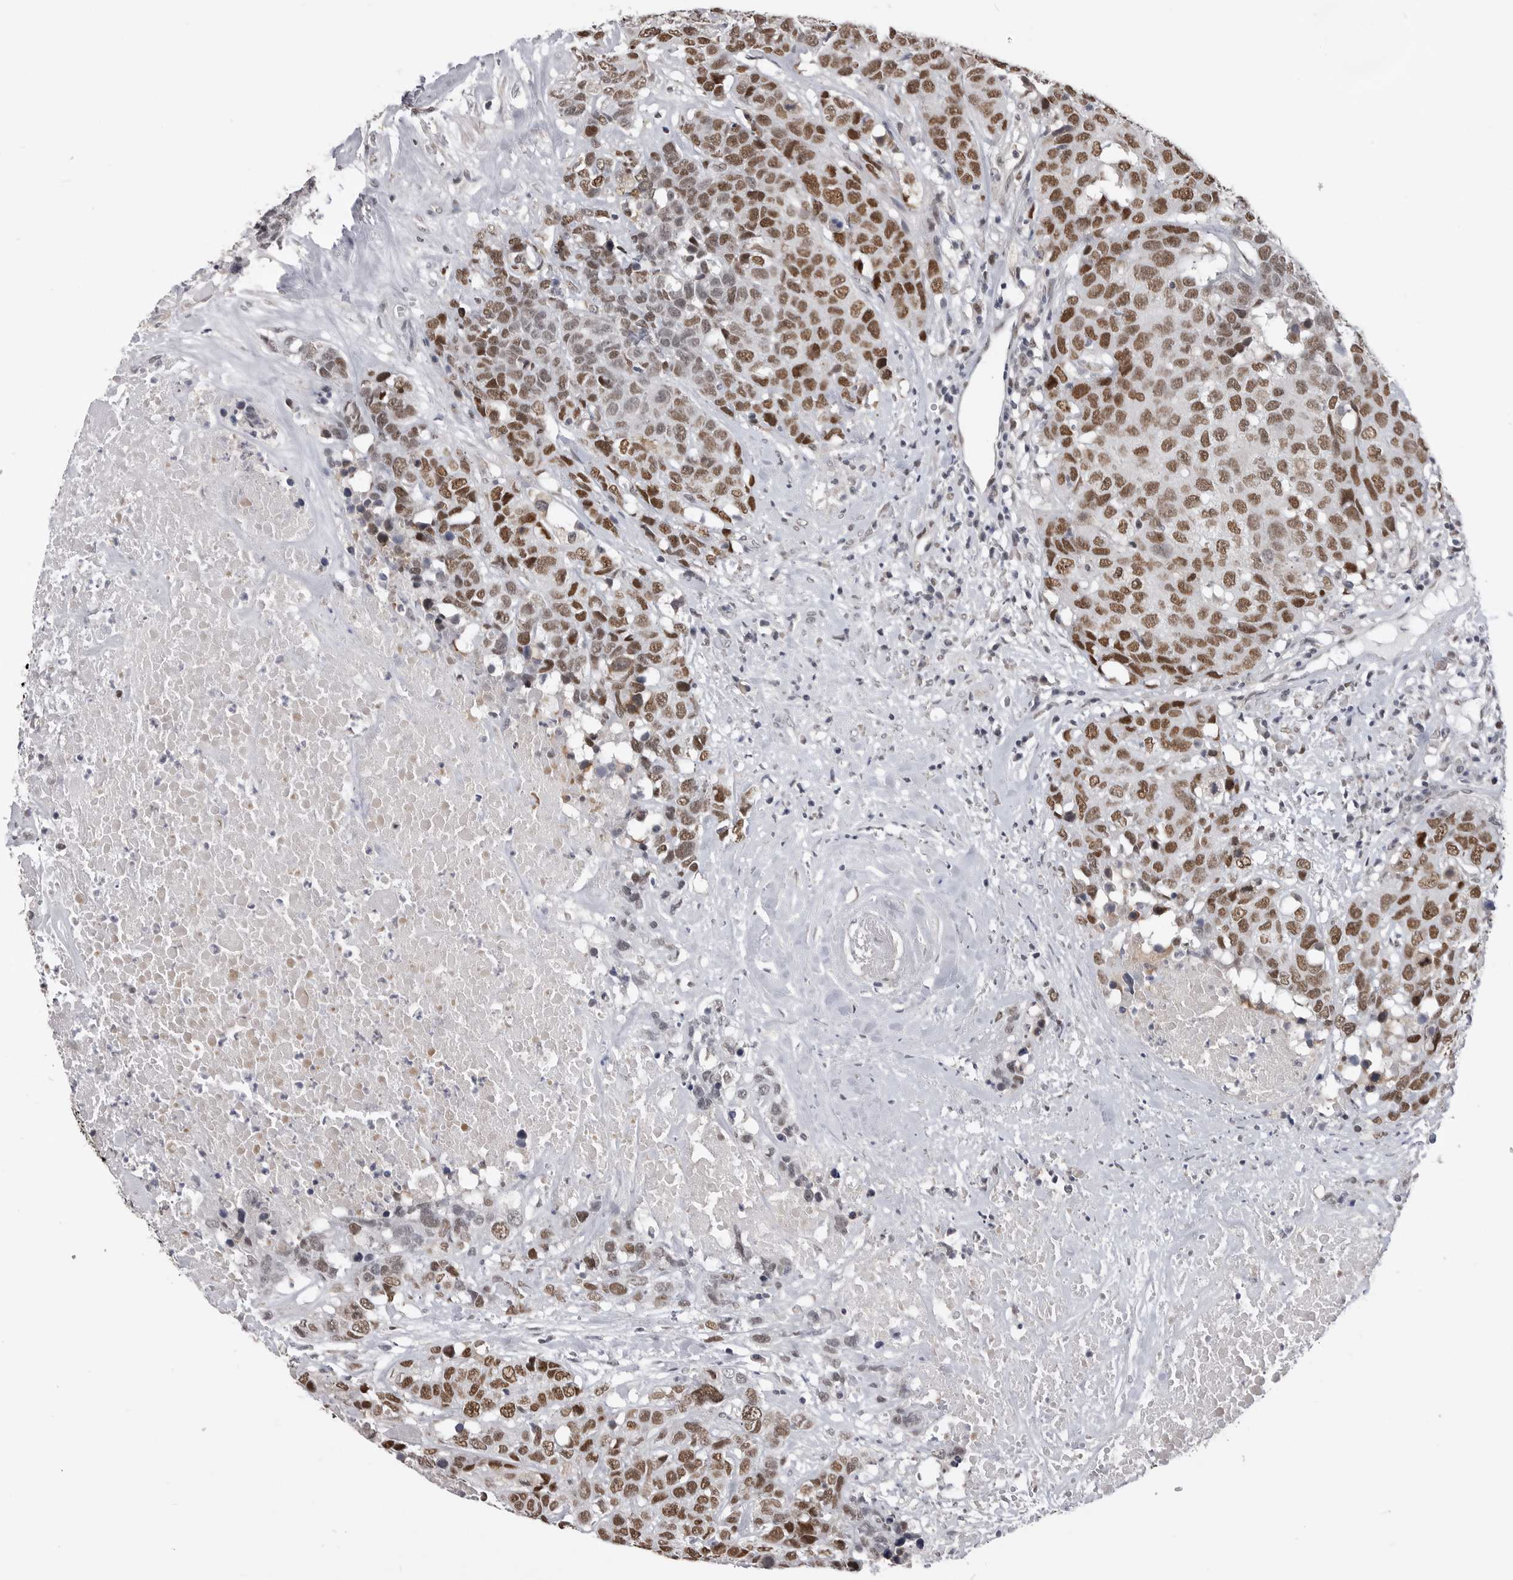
{"staining": {"intensity": "moderate", "quantity": ">75%", "location": "nuclear"}, "tissue": "head and neck cancer", "cell_type": "Tumor cells", "image_type": "cancer", "snomed": [{"axis": "morphology", "description": "Squamous cell carcinoma, NOS"}, {"axis": "topography", "description": "Head-Neck"}], "caption": "IHC photomicrograph of neoplastic tissue: human squamous cell carcinoma (head and neck) stained using IHC displays medium levels of moderate protein expression localized specifically in the nuclear of tumor cells, appearing as a nuclear brown color.", "gene": "SMARCC1", "patient": {"sex": "male", "age": 66}}